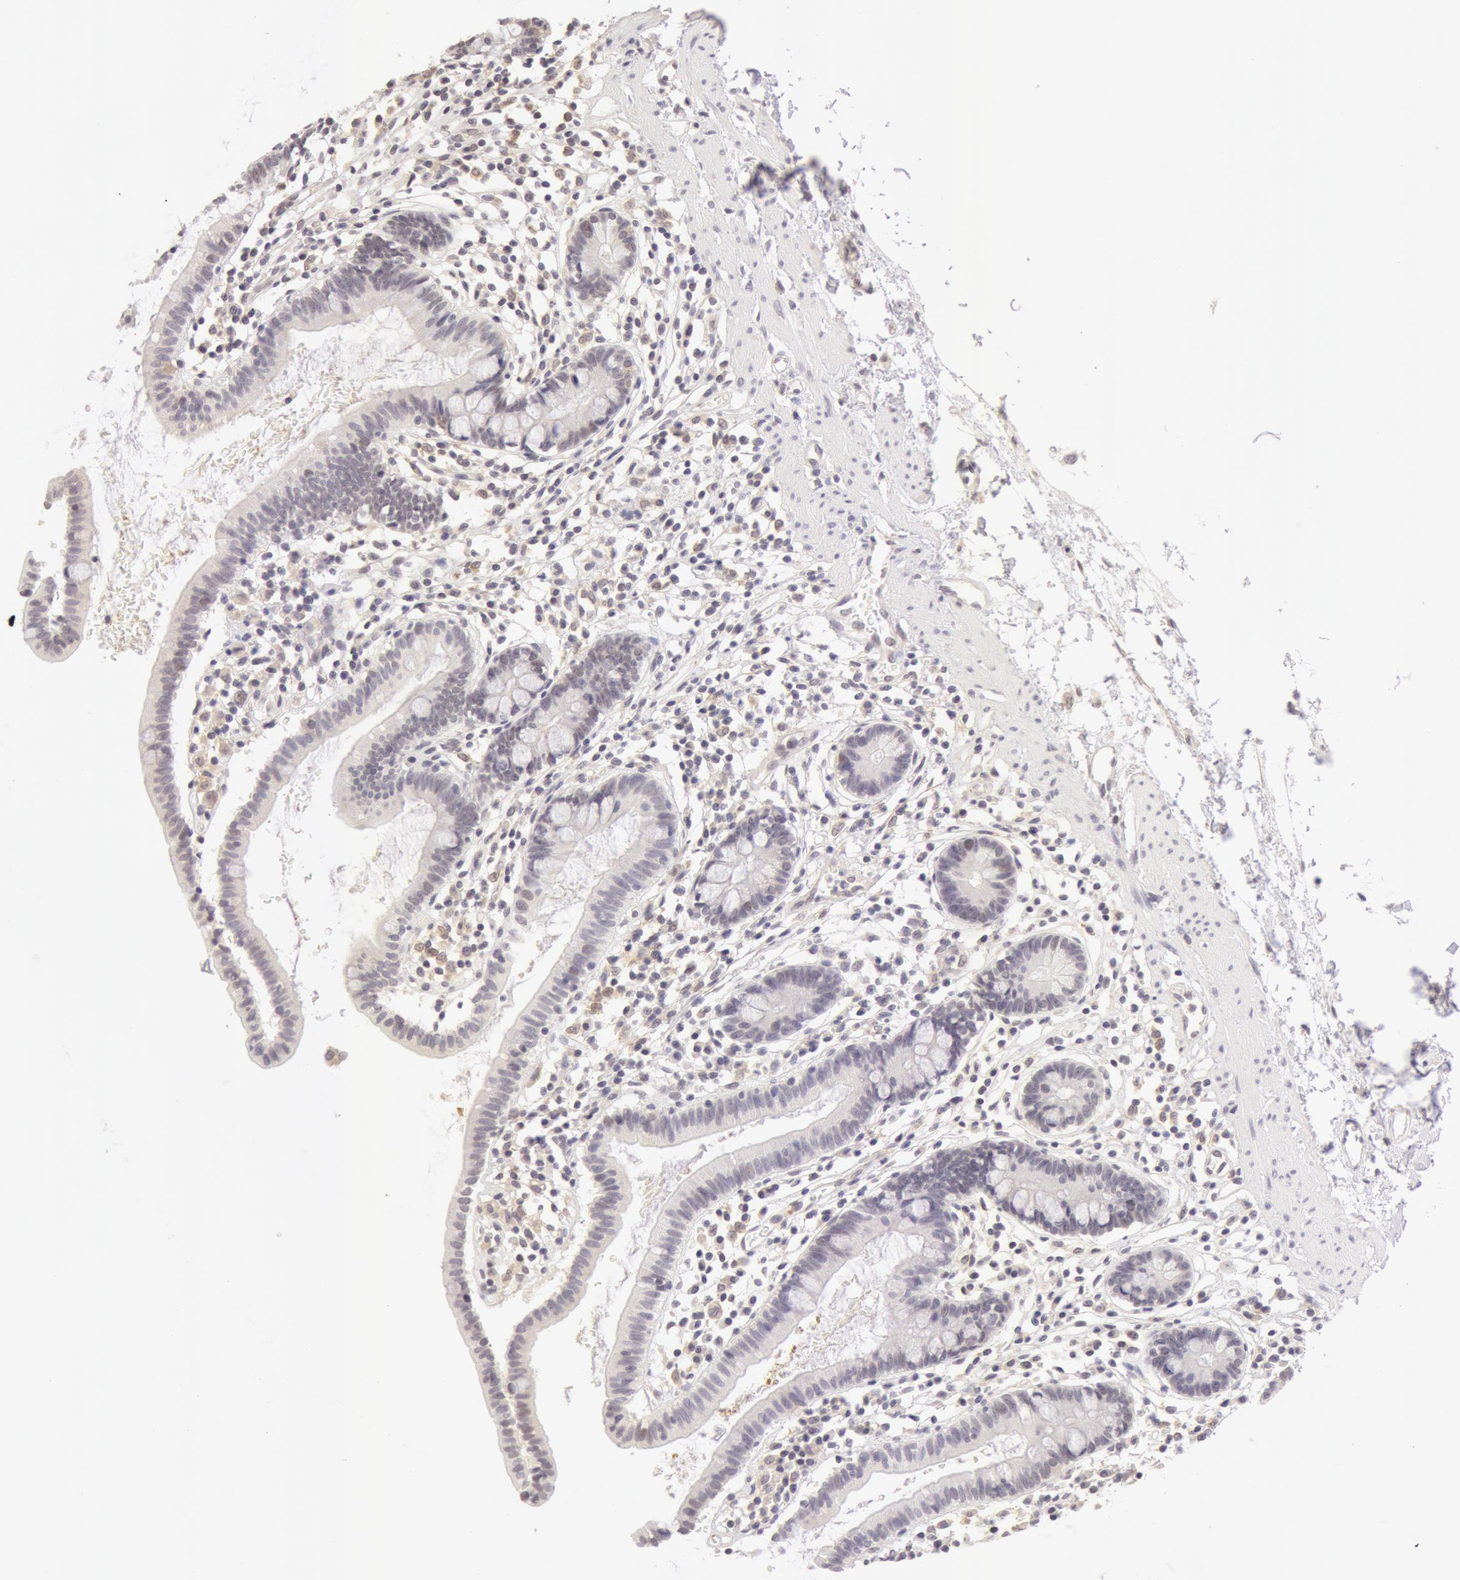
{"staining": {"intensity": "negative", "quantity": "none", "location": "none"}, "tissue": "small intestine", "cell_type": "Glandular cells", "image_type": "normal", "snomed": [{"axis": "morphology", "description": "Normal tissue, NOS"}, {"axis": "topography", "description": "Small intestine"}], "caption": "Immunohistochemistry of unremarkable small intestine shows no expression in glandular cells.", "gene": "ZNF597", "patient": {"sex": "female", "age": 37}}